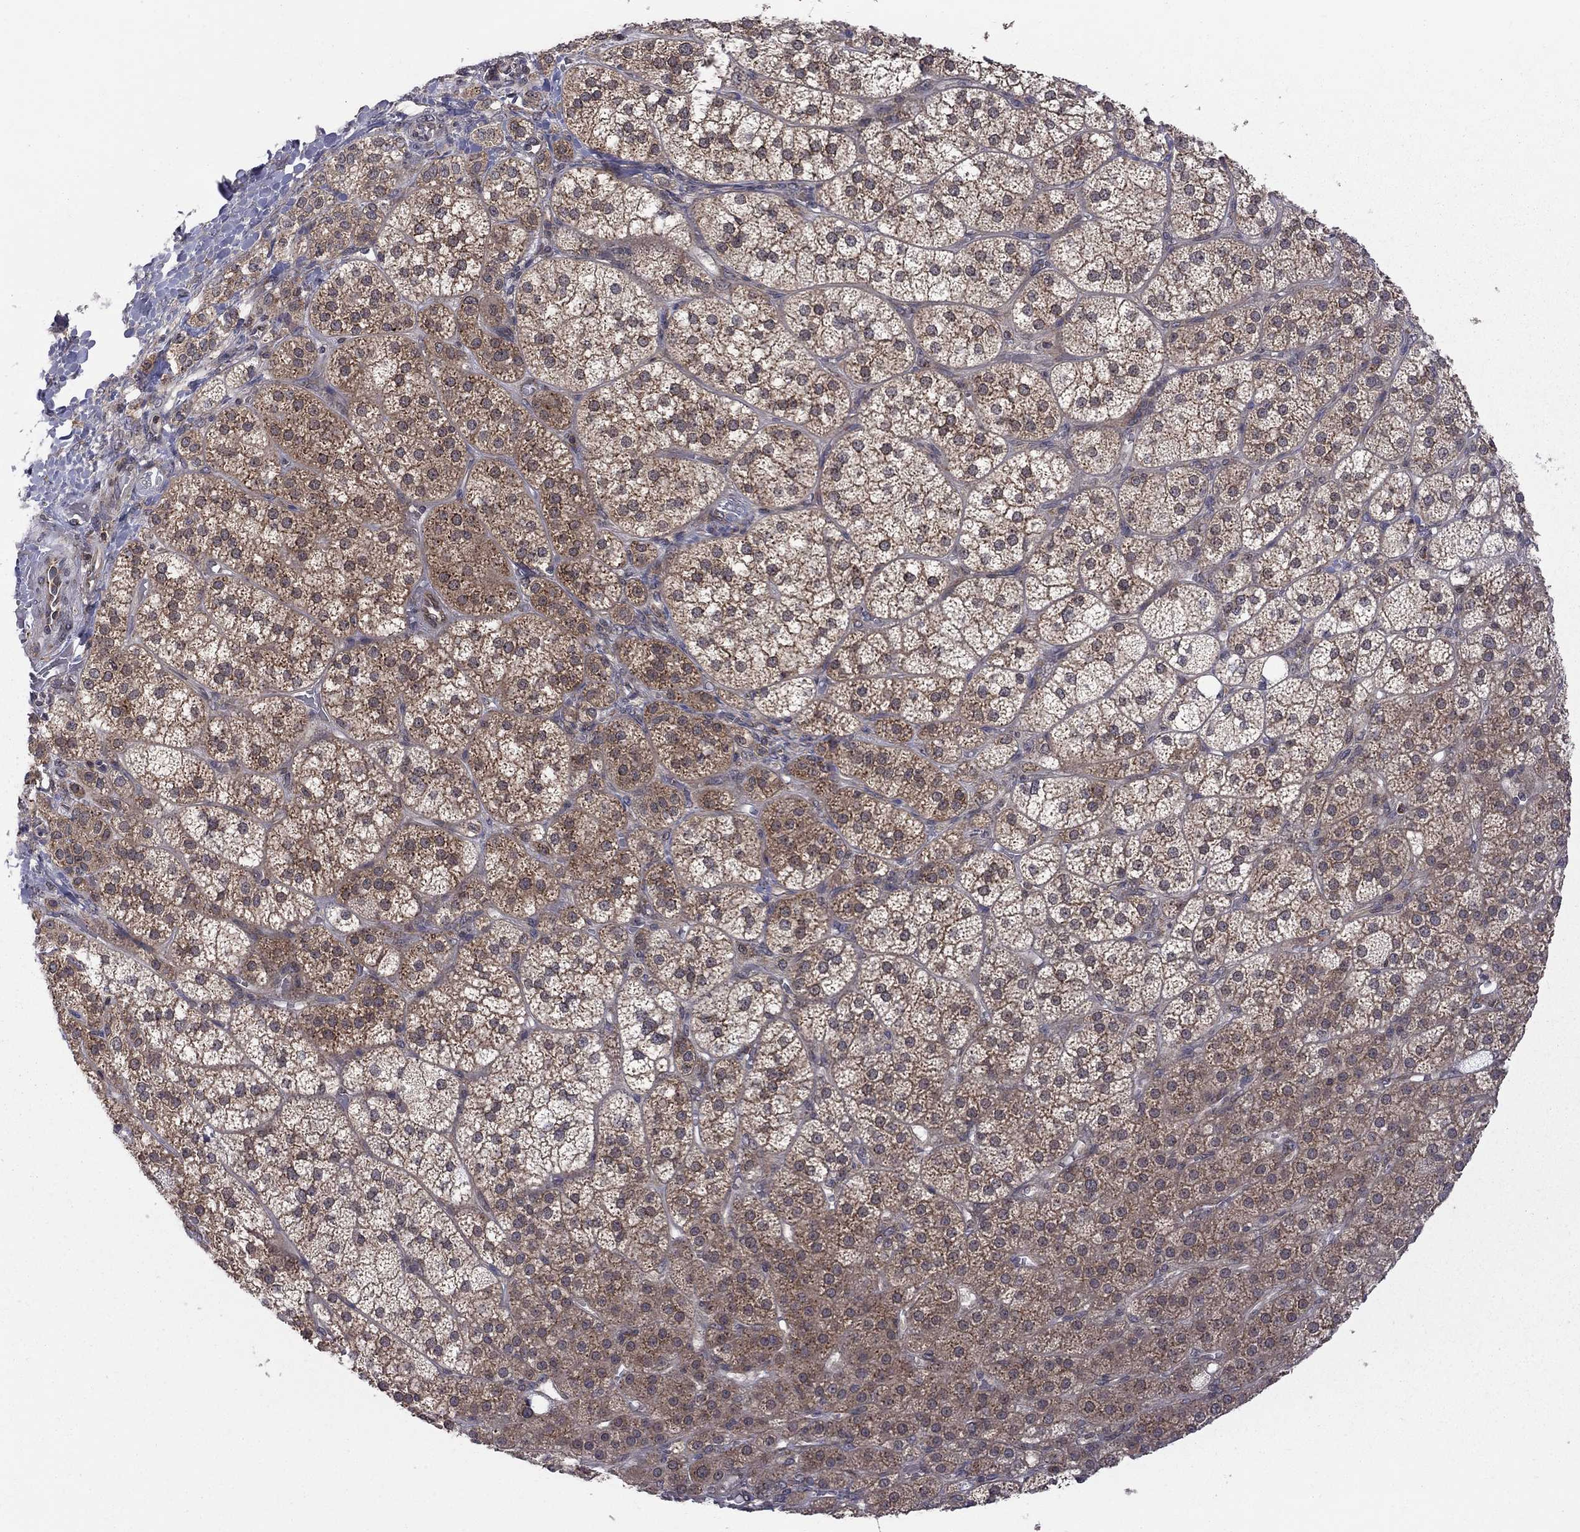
{"staining": {"intensity": "strong", "quantity": ">75%", "location": "cytoplasmic/membranous"}, "tissue": "adrenal gland", "cell_type": "Glandular cells", "image_type": "normal", "snomed": [{"axis": "morphology", "description": "Normal tissue, NOS"}, {"axis": "topography", "description": "Adrenal gland"}], "caption": "IHC photomicrograph of normal human adrenal gland stained for a protein (brown), which shows high levels of strong cytoplasmic/membranous positivity in about >75% of glandular cells.", "gene": "NAA50", "patient": {"sex": "female", "age": 60}}